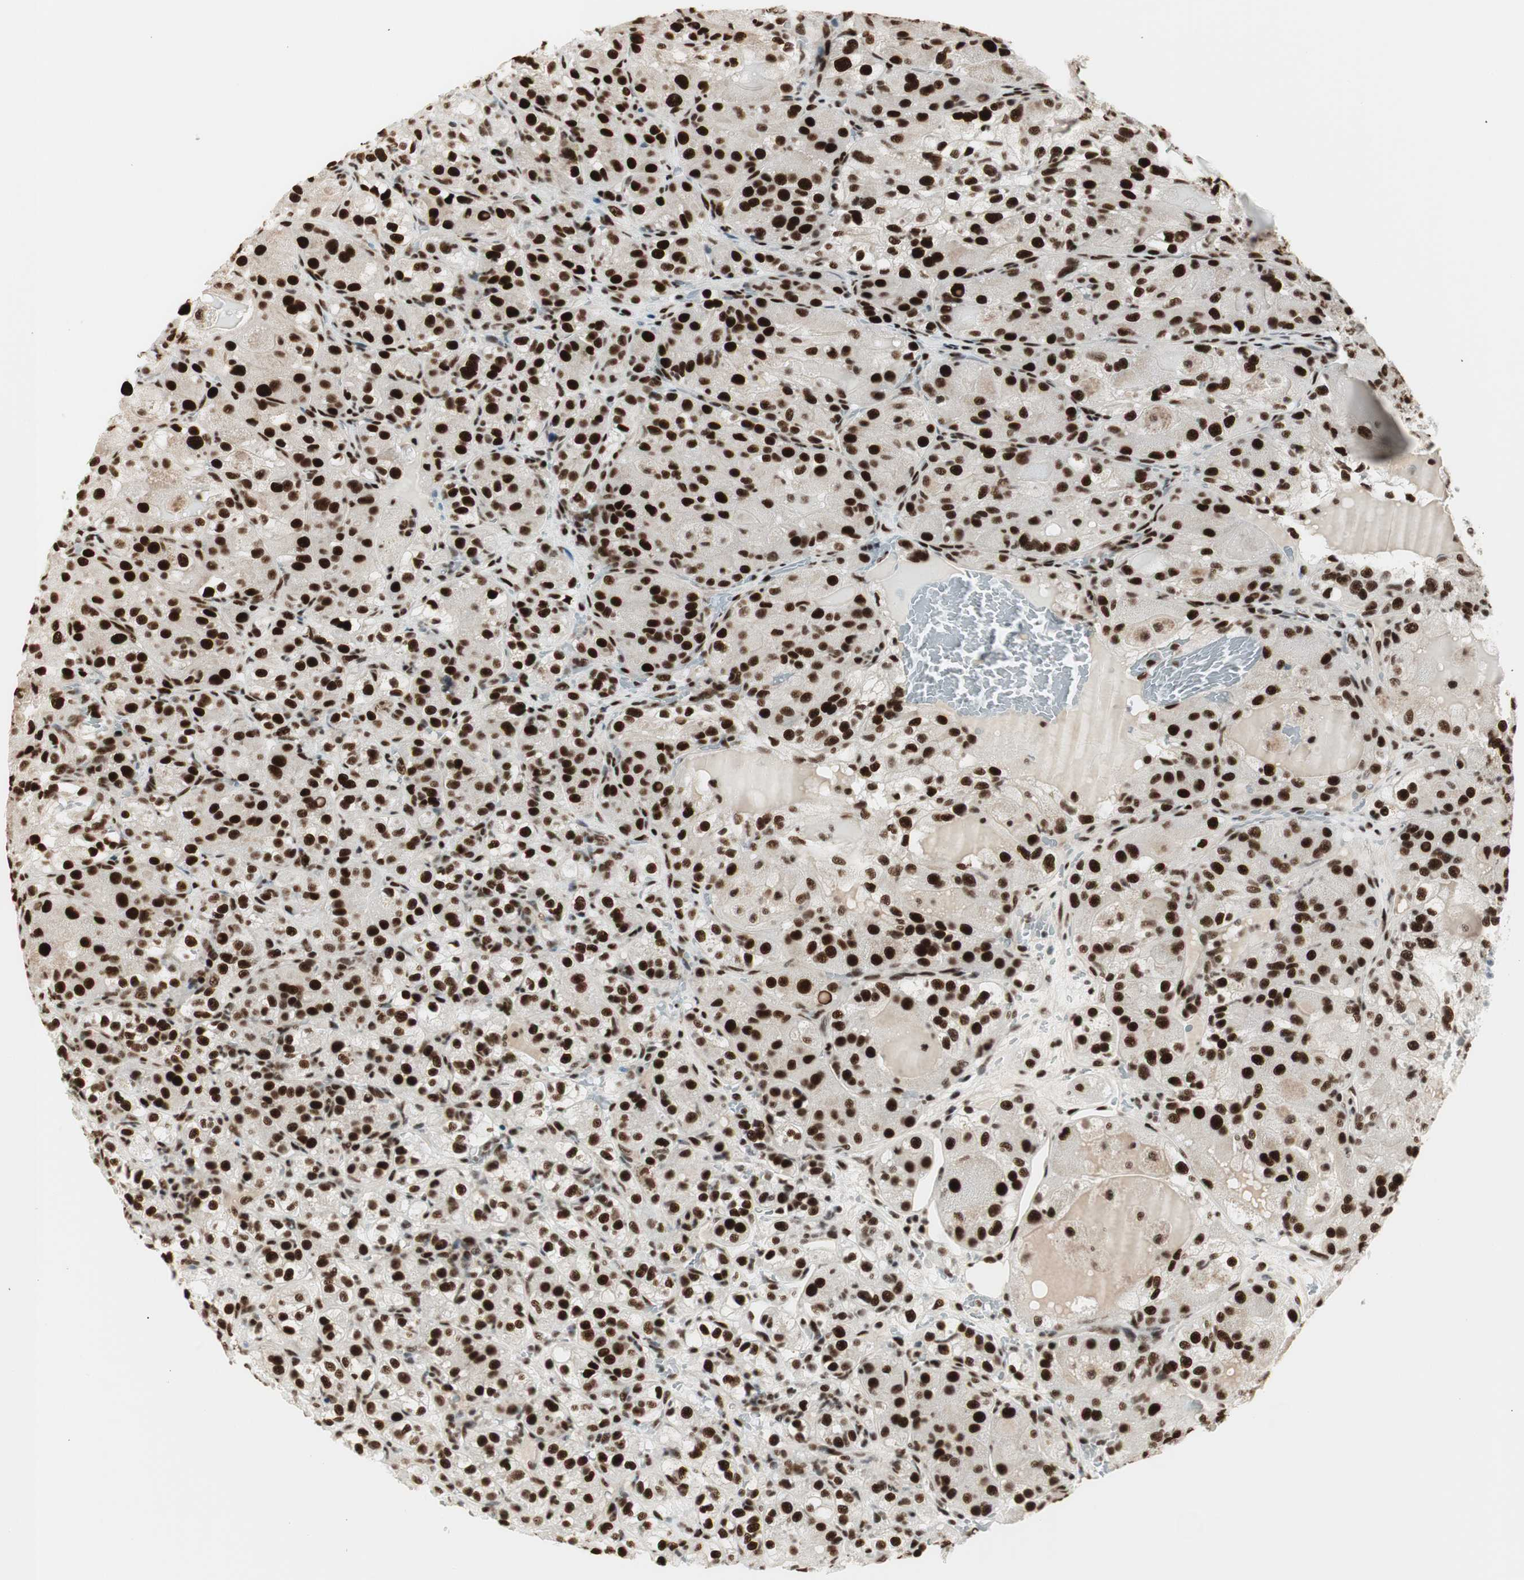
{"staining": {"intensity": "strong", "quantity": ">75%", "location": "nuclear"}, "tissue": "renal cancer", "cell_type": "Tumor cells", "image_type": "cancer", "snomed": [{"axis": "morphology", "description": "Normal tissue, NOS"}, {"axis": "morphology", "description": "Adenocarcinoma, NOS"}, {"axis": "topography", "description": "Kidney"}], "caption": "There is high levels of strong nuclear staining in tumor cells of renal cancer (adenocarcinoma), as demonstrated by immunohistochemical staining (brown color).", "gene": "HEXIM1", "patient": {"sex": "male", "age": 61}}